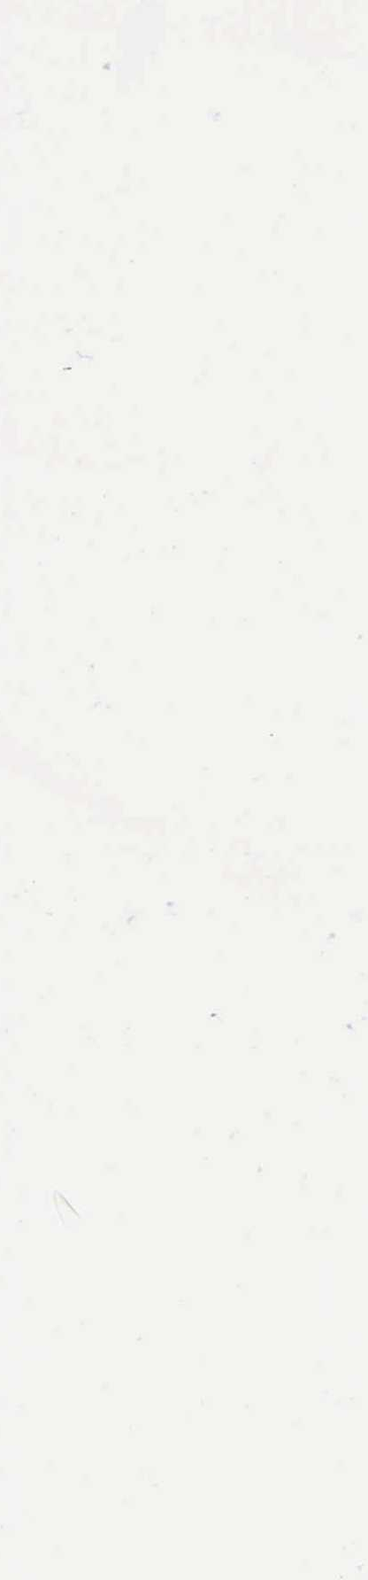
{"staining": {"intensity": "negative", "quantity": "none", "location": "none"}, "tissue": "adipose tissue", "cell_type": "Adipocytes", "image_type": "normal", "snomed": [{"axis": "morphology", "description": "Normal tissue, NOS"}, {"axis": "morphology", "description": "Duct carcinoma"}, {"axis": "topography", "description": "Breast"}, {"axis": "topography", "description": "Adipose tissue"}], "caption": "Adipose tissue stained for a protein using immunohistochemistry (IHC) reveals no expression adipocytes.", "gene": "GLA", "patient": {"sex": "female", "age": 37}}